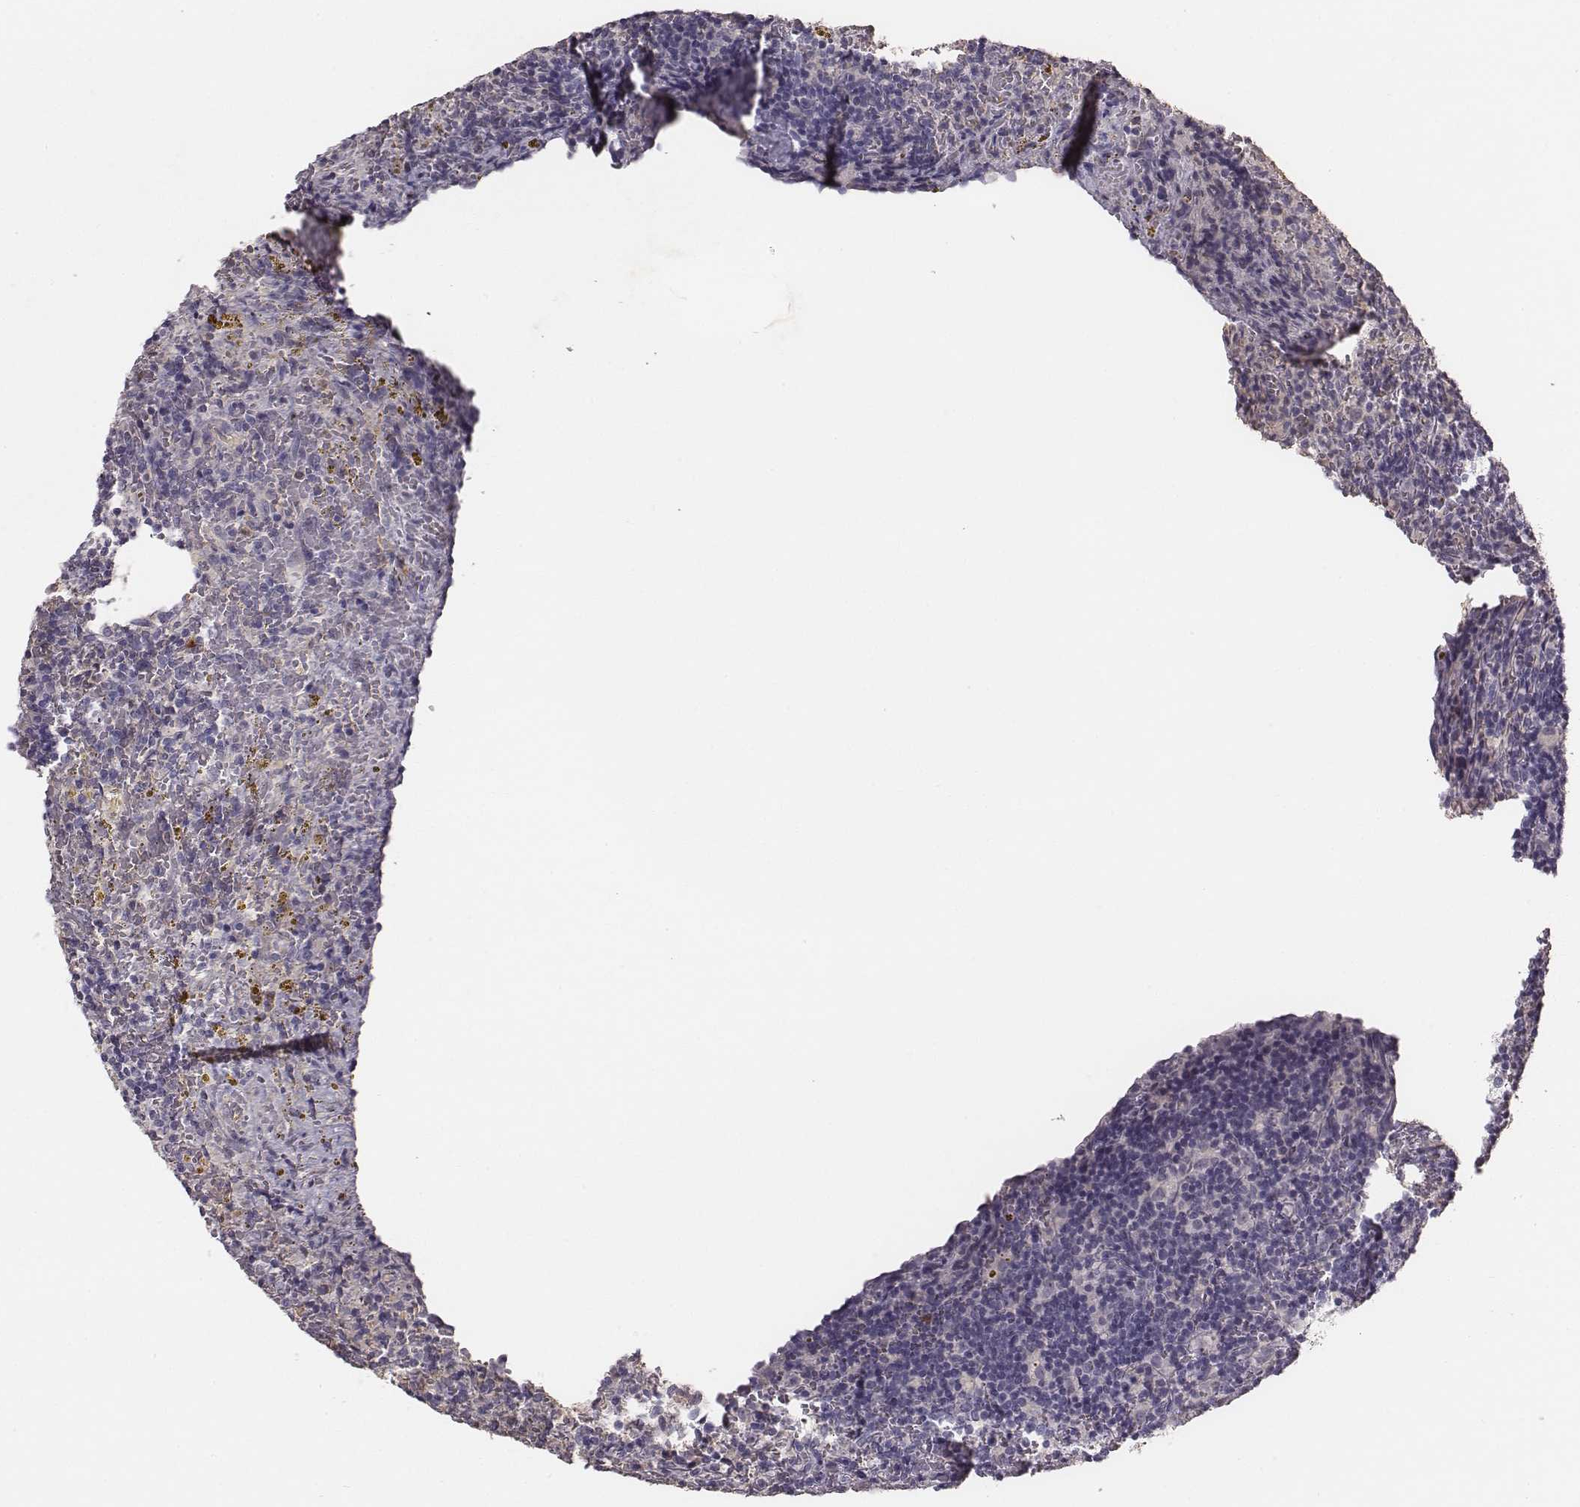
{"staining": {"intensity": "negative", "quantity": "none", "location": "none"}, "tissue": "lymphoma", "cell_type": "Tumor cells", "image_type": "cancer", "snomed": [{"axis": "morphology", "description": "Malignant lymphoma, non-Hodgkin's type, Low grade"}, {"axis": "topography", "description": "Spleen"}], "caption": "Human lymphoma stained for a protein using immunohistochemistry exhibits no staining in tumor cells.", "gene": "SLC22A6", "patient": {"sex": "female", "age": 70}}